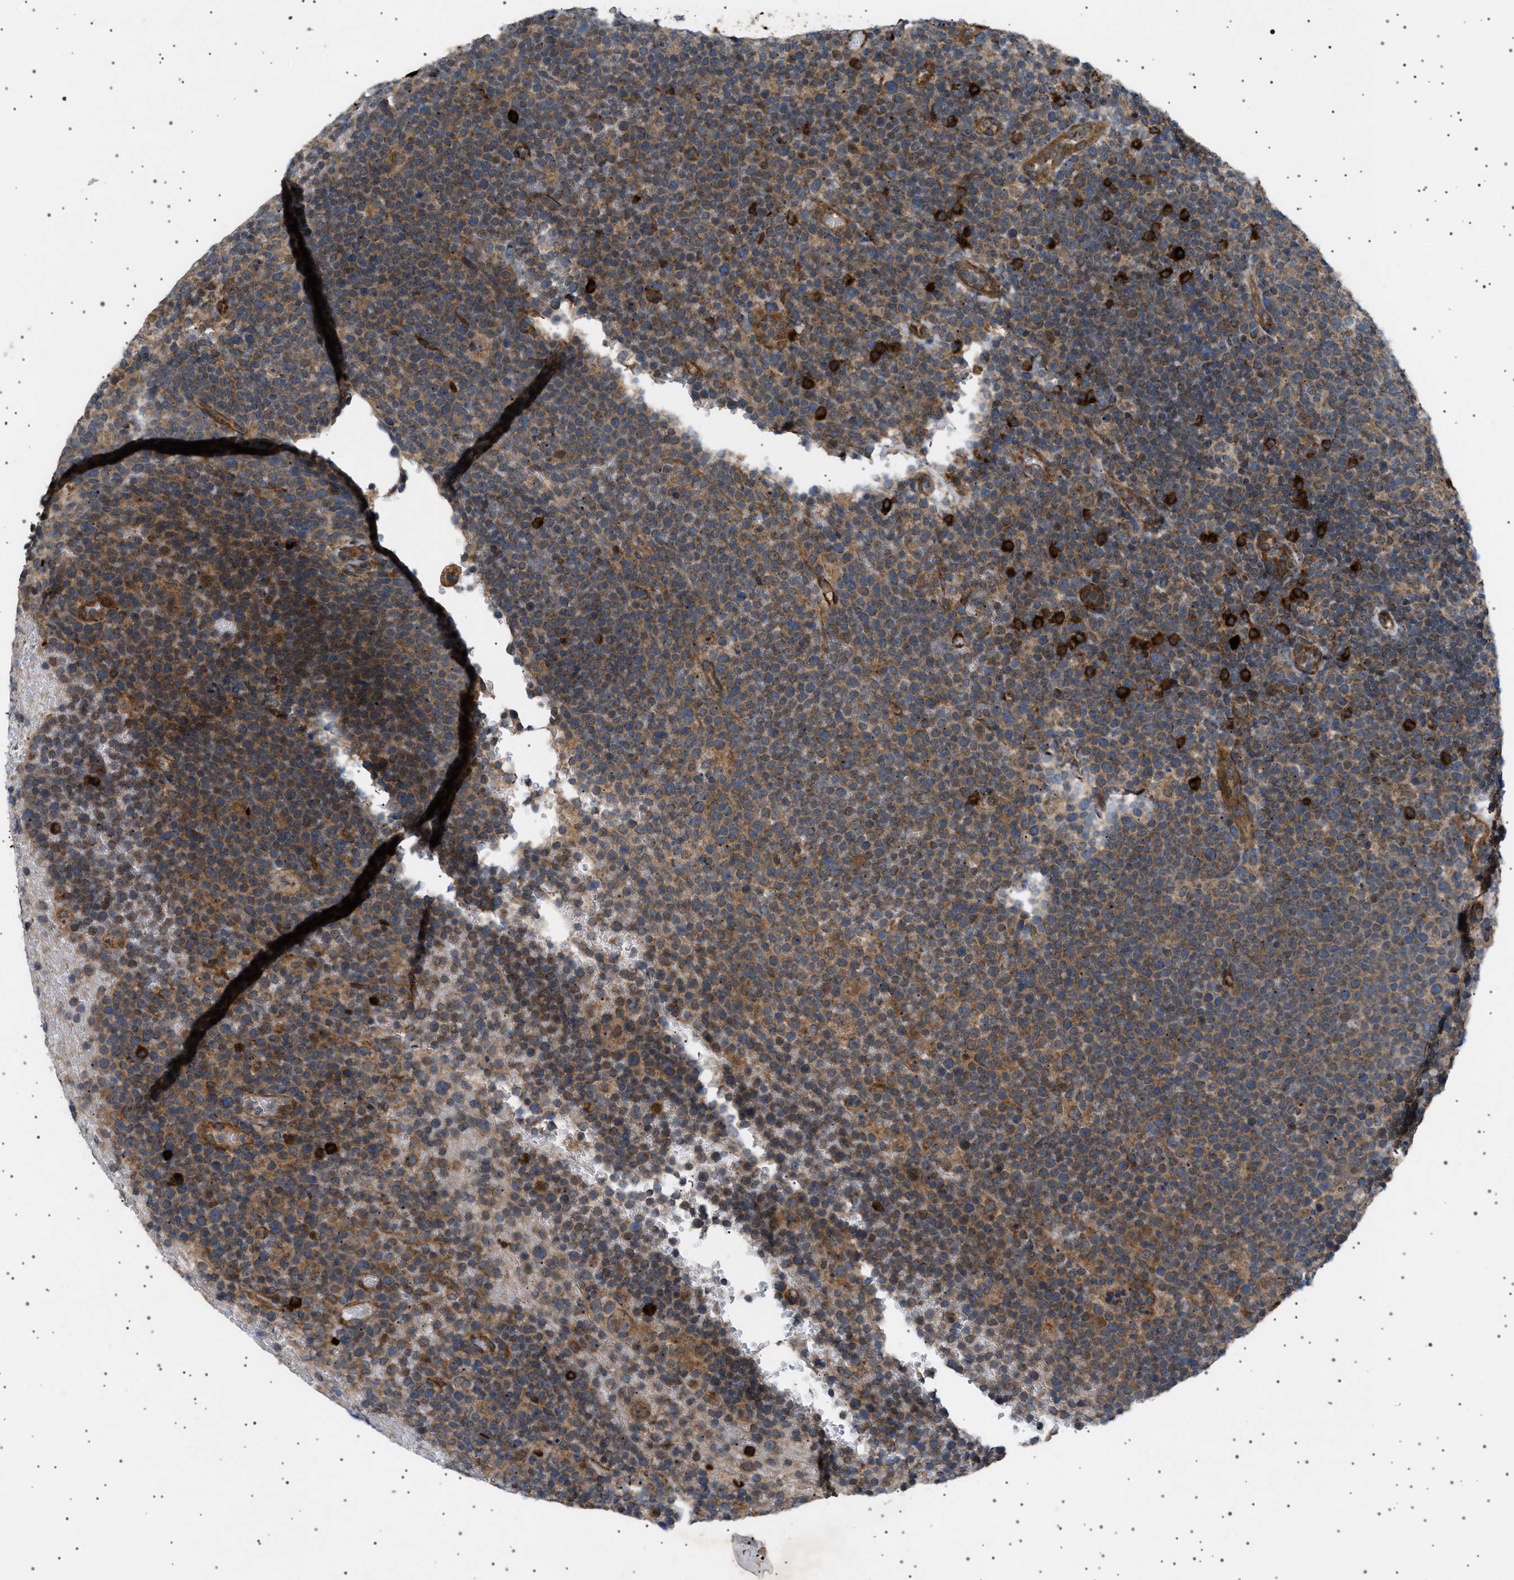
{"staining": {"intensity": "moderate", "quantity": ">75%", "location": "cytoplasmic/membranous"}, "tissue": "lymphoma", "cell_type": "Tumor cells", "image_type": "cancer", "snomed": [{"axis": "morphology", "description": "Malignant lymphoma, non-Hodgkin's type, High grade"}, {"axis": "topography", "description": "Lymph node"}], "caption": "This is a photomicrograph of IHC staining of lymphoma, which shows moderate staining in the cytoplasmic/membranous of tumor cells.", "gene": "CCDC186", "patient": {"sex": "male", "age": 61}}